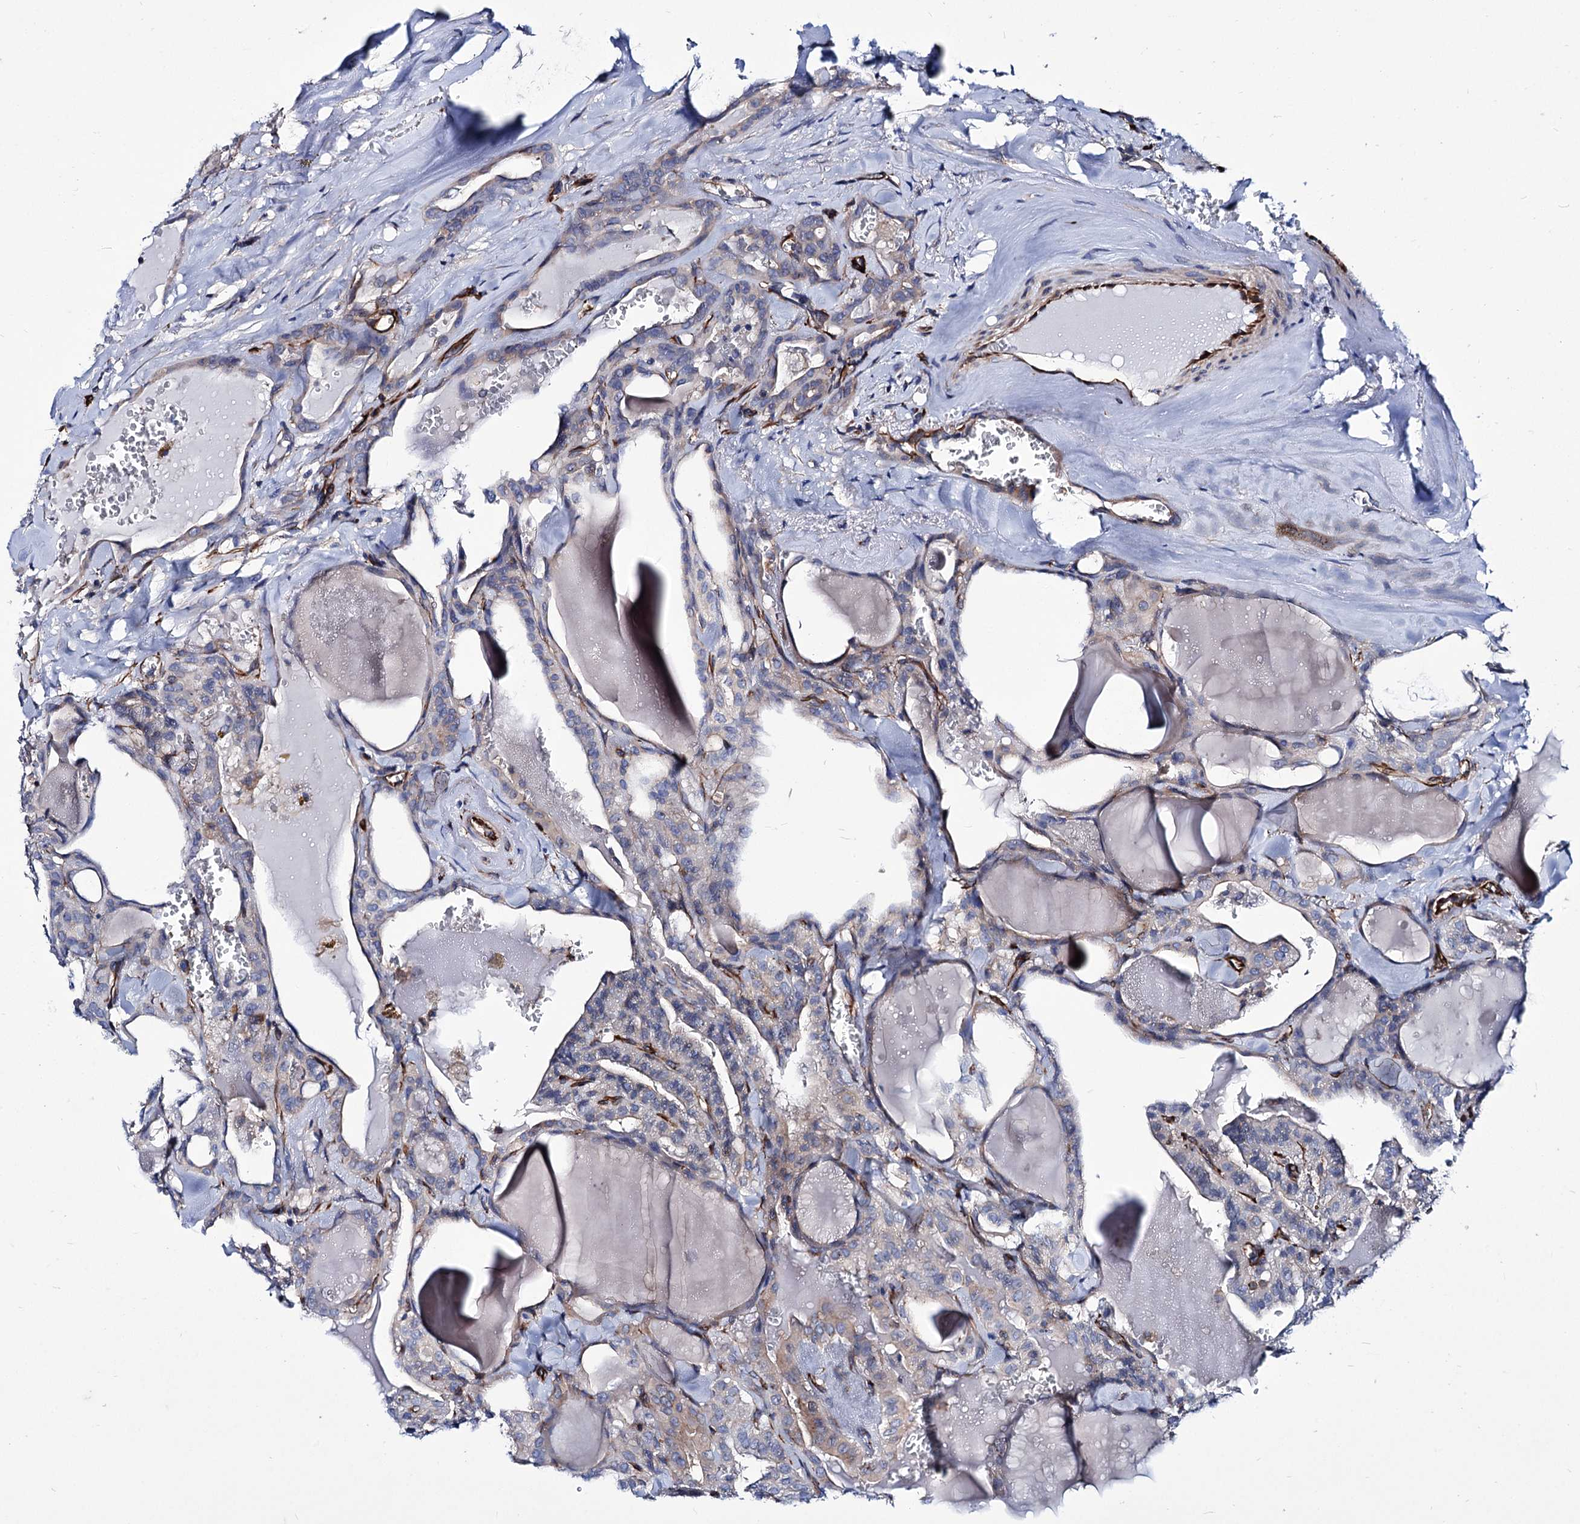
{"staining": {"intensity": "weak", "quantity": "<25%", "location": "cytoplasmic/membranous"}, "tissue": "thyroid cancer", "cell_type": "Tumor cells", "image_type": "cancer", "snomed": [{"axis": "morphology", "description": "Papillary adenocarcinoma, NOS"}, {"axis": "topography", "description": "Thyroid gland"}], "caption": "A high-resolution micrograph shows immunohistochemistry staining of thyroid cancer (papillary adenocarcinoma), which reveals no significant positivity in tumor cells. (Stains: DAB (3,3'-diaminobenzidine) immunohistochemistry (IHC) with hematoxylin counter stain, Microscopy: brightfield microscopy at high magnification).", "gene": "AXL", "patient": {"sex": "male", "age": 52}}